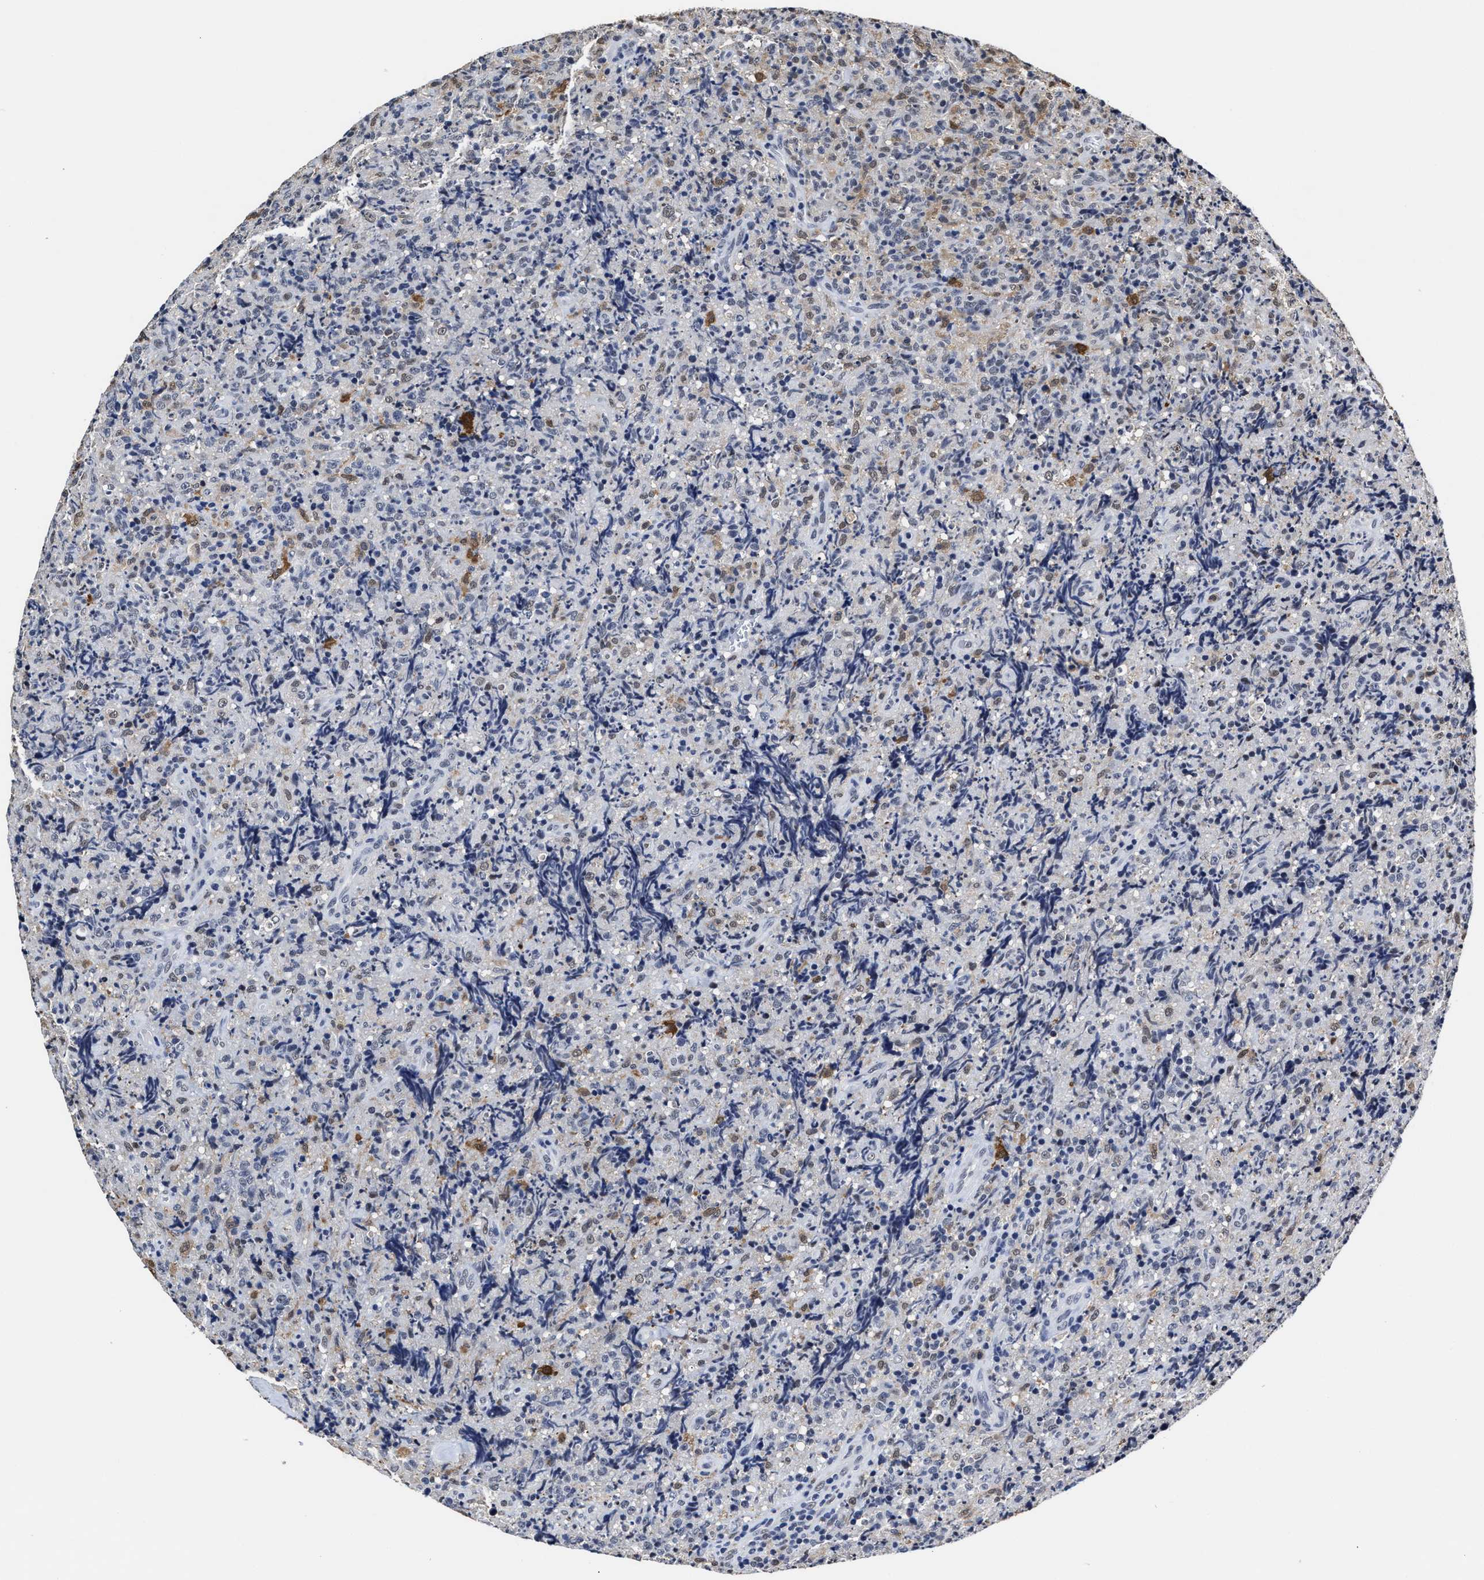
{"staining": {"intensity": "moderate", "quantity": "<25%", "location": "cytoplasmic/membranous,nuclear"}, "tissue": "lymphoma", "cell_type": "Tumor cells", "image_type": "cancer", "snomed": [{"axis": "morphology", "description": "Malignant lymphoma, non-Hodgkin's type, High grade"}, {"axis": "topography", "description": "Tonsil"}], "caption": "Protein analysis of high-grade malignant lymphoma, non-Hodgkin's type tissue exhibits moderate cytoplasmic/membranous and nuclear positivity in about <25% of tumor cells.", "gene": "PRPF4B", "patient": {"sex": "female", "age": 36}}